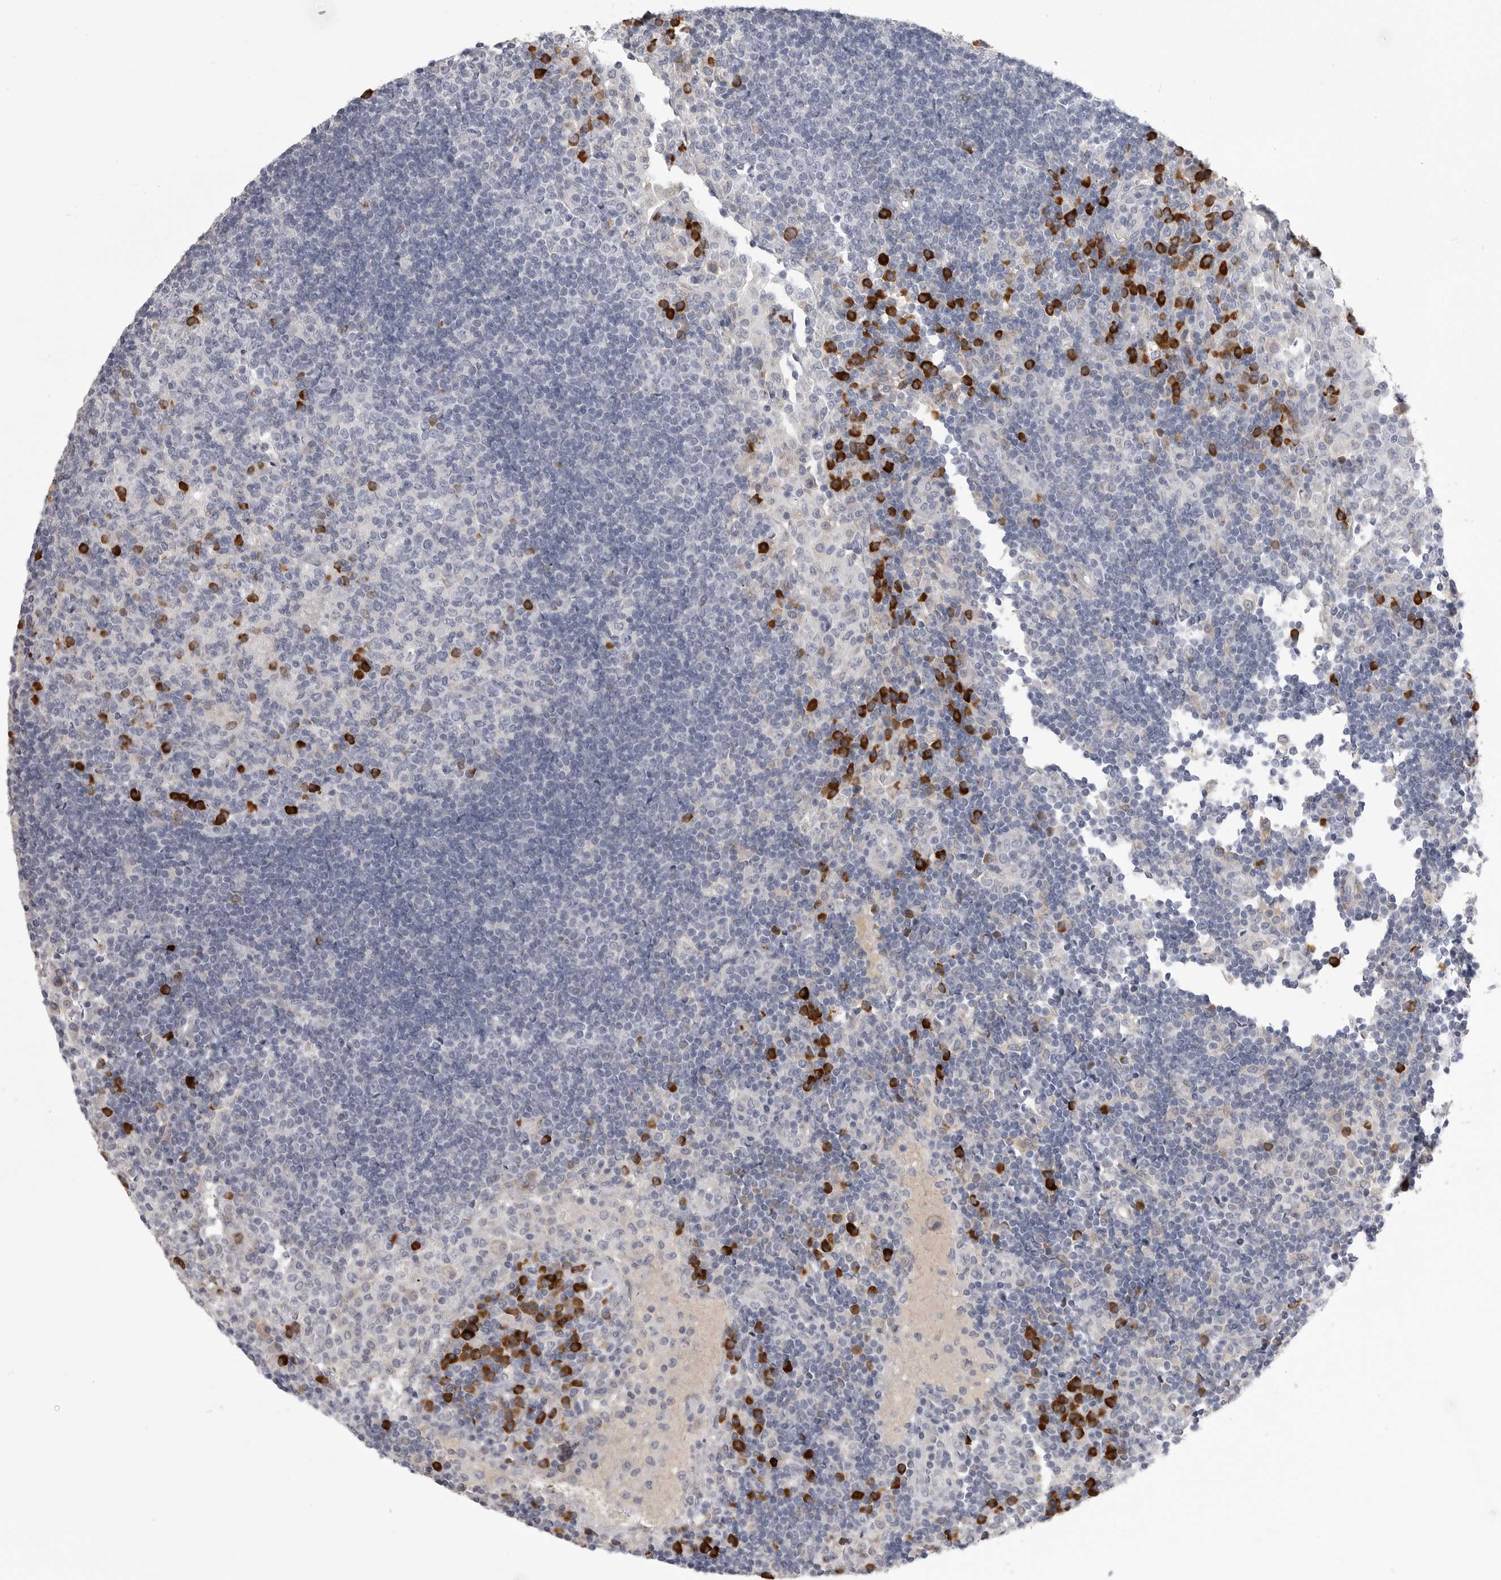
{"staining": {"intensity": "strong", "quantity": "<25%", "location": "cytoplasmic/membranous"}, "tissue": "lymph node", "cell_type": "Germinal center cells", "image_type": "normal", "snomed": [{"axis": "morphology", "description": "Normal tissue, NOS"}, {"axis": "topography", "description": "Lymph node"}], "caption": "This micrograph exhibits IHC staining of unremarkable lymph node, with medium strong cytoplasmic/membranous positivity in approximately <25% of germinal center cells.", "gene": "FKBP2", "patient": {"sex": "female", "age": 53}}